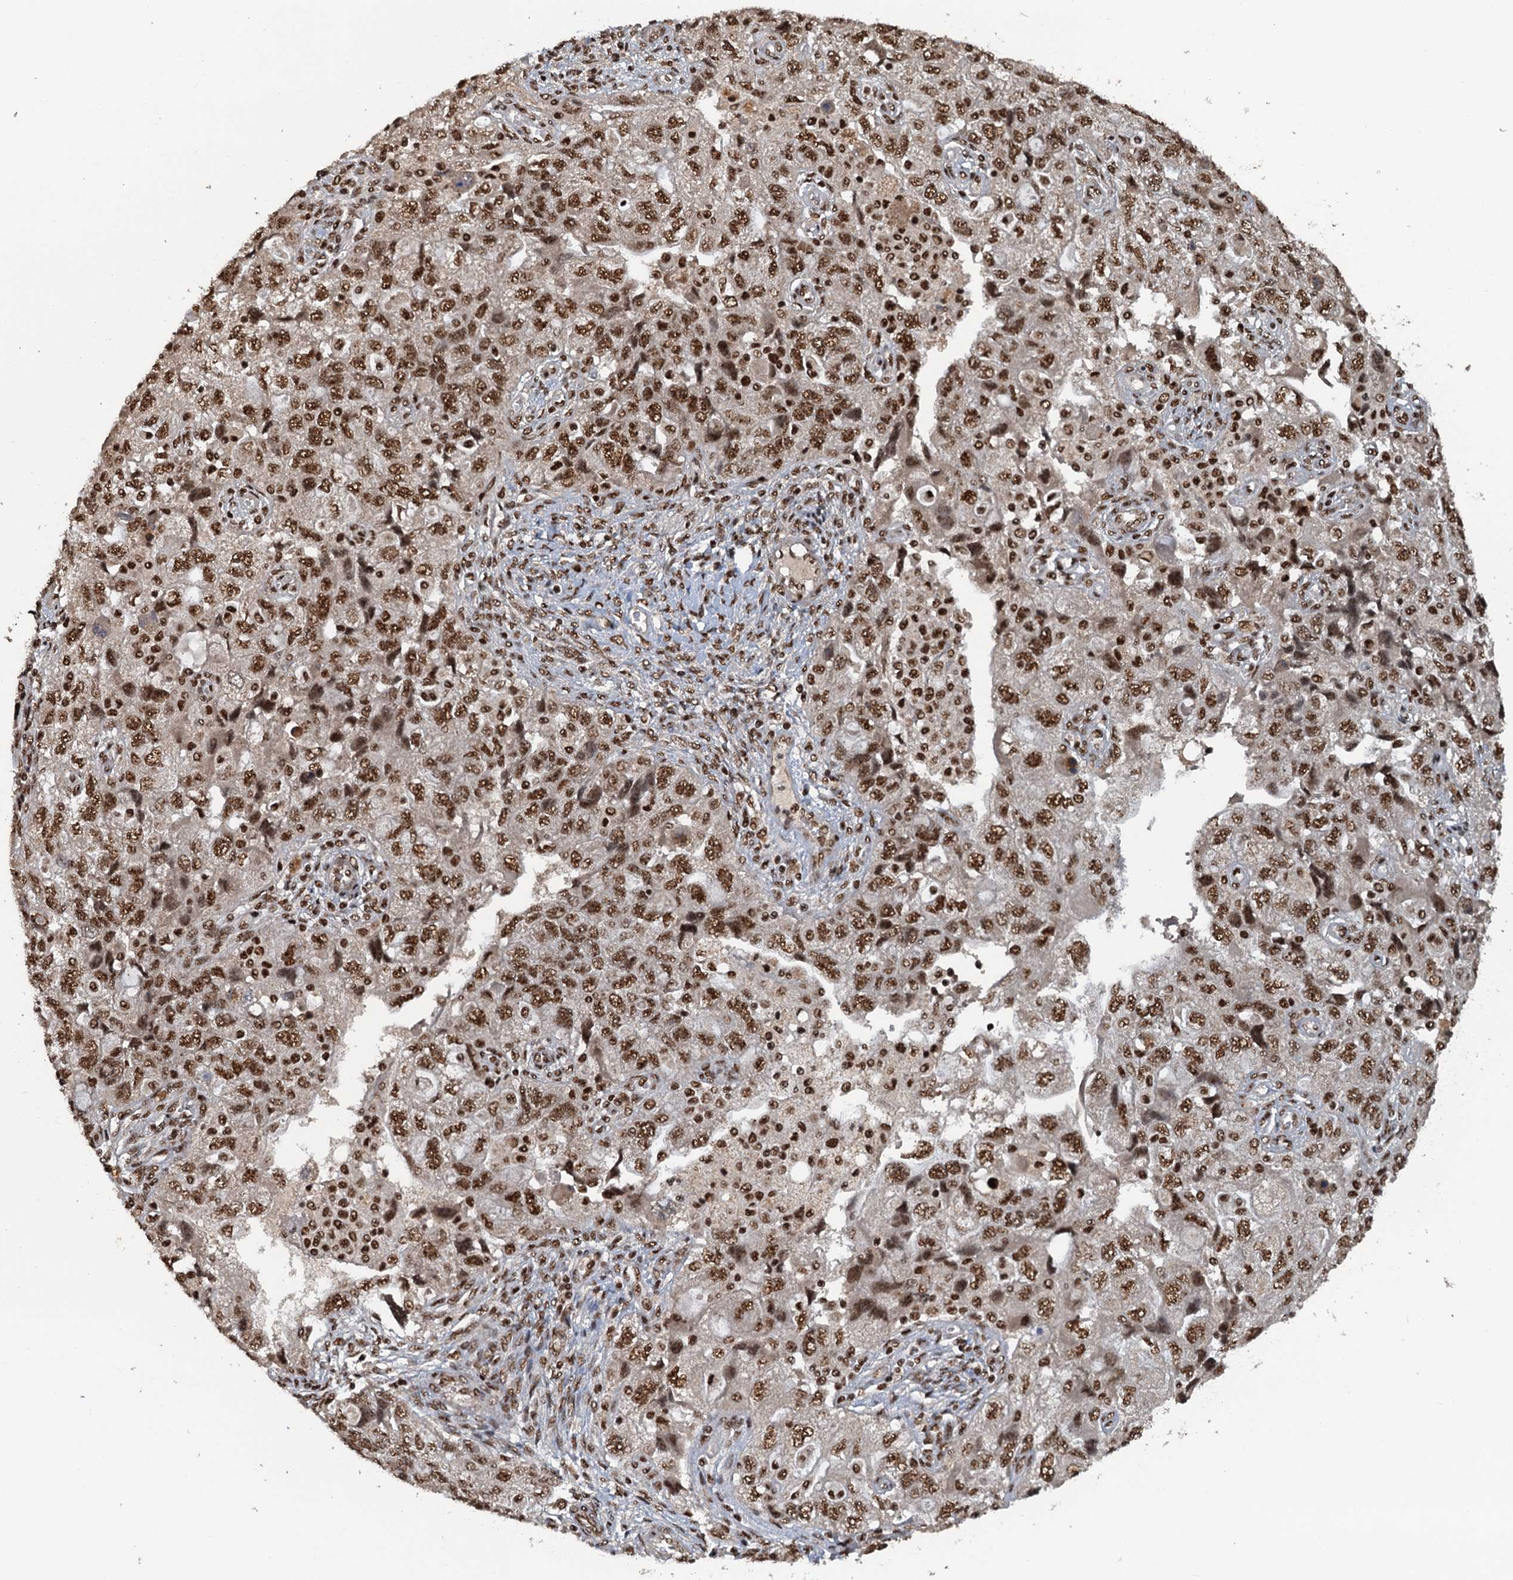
{"staining": {"intensity": "moderate", "quantity": ">75%", "location": "nuclear"}, "tissue": "ovarian cancer", "cell_type": "Tumor cells", "image_type": "cancer", "snomed": [{"axis": "morphology", "description": "Carcinoma, NOS"}, {"axis": "morphology", "description": "Cystadenocarcinoma, serous, NOS"}, {"axis": "topography", "description": "Ovary"}], "caption": "High-magnification brightfield microscopy of ovarian cancer (carcinoma) stained with DAB (3,3'-diaminobenzidine) (brown) and counterstained with hematoxylin (blue). tumor cells exhibit moderate nuclear staining is present in approximately>75% of cells.", "gene": "ZC3H18", "patient": {"sex": "female", "age": 69}}